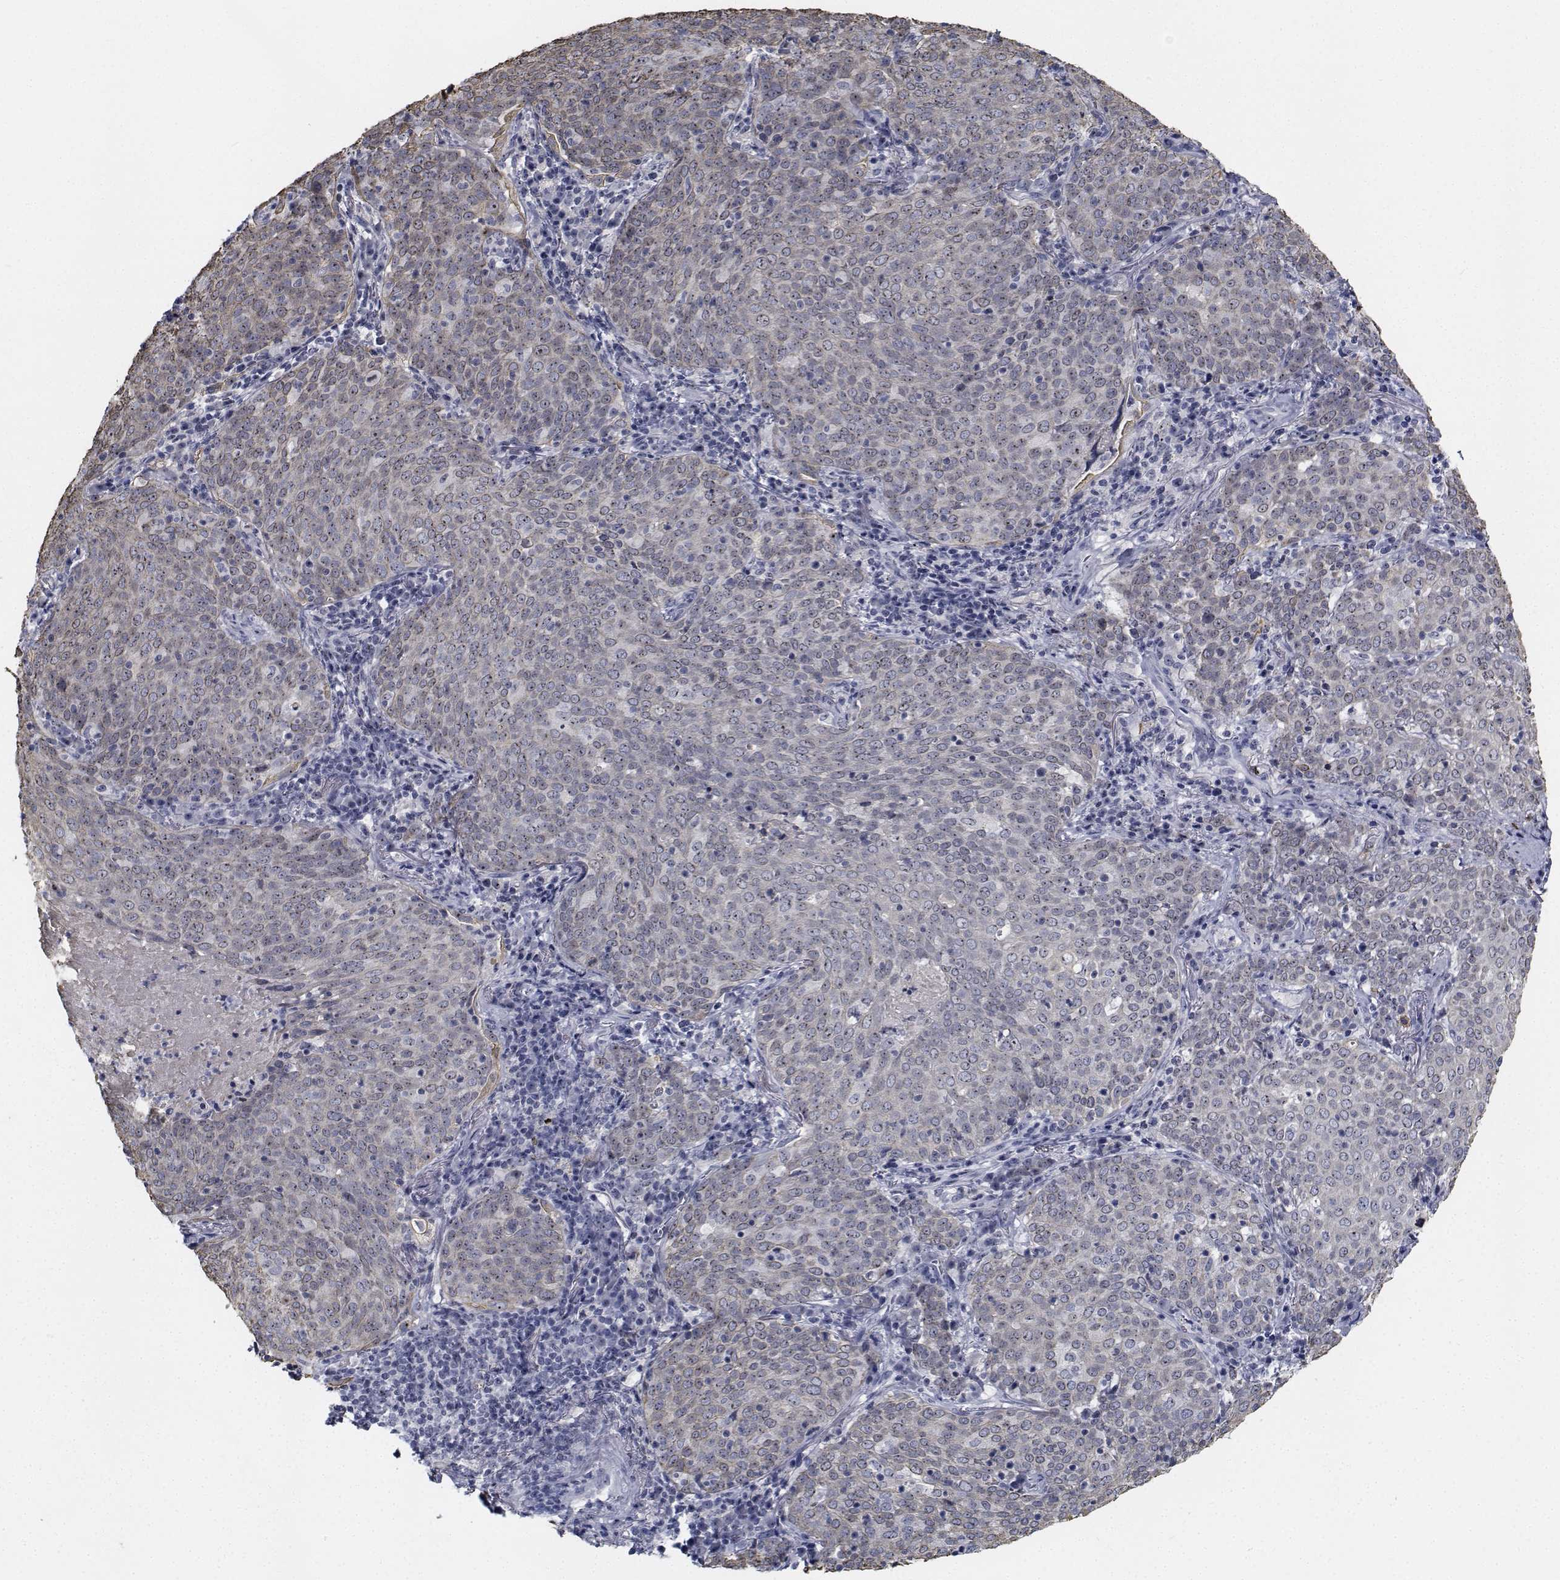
{"staining": {"intensity": "negative", "quantity": "none", "location": "none"}, "tissue": "lung cancer", "cell_type": "Tumor cells", "image_type": "cancer", "snomed": [{"axis": "morphology", "description": "Squamous cell carcinoma, NOS"}, {"axis": "topography", "description": "Lung"}], "caption": "Tumor cells are negative for brown protein staining in lung squamous cell carcinoma.", "gene": "NVL", "patient": {"sex": "male", "age": 82}}